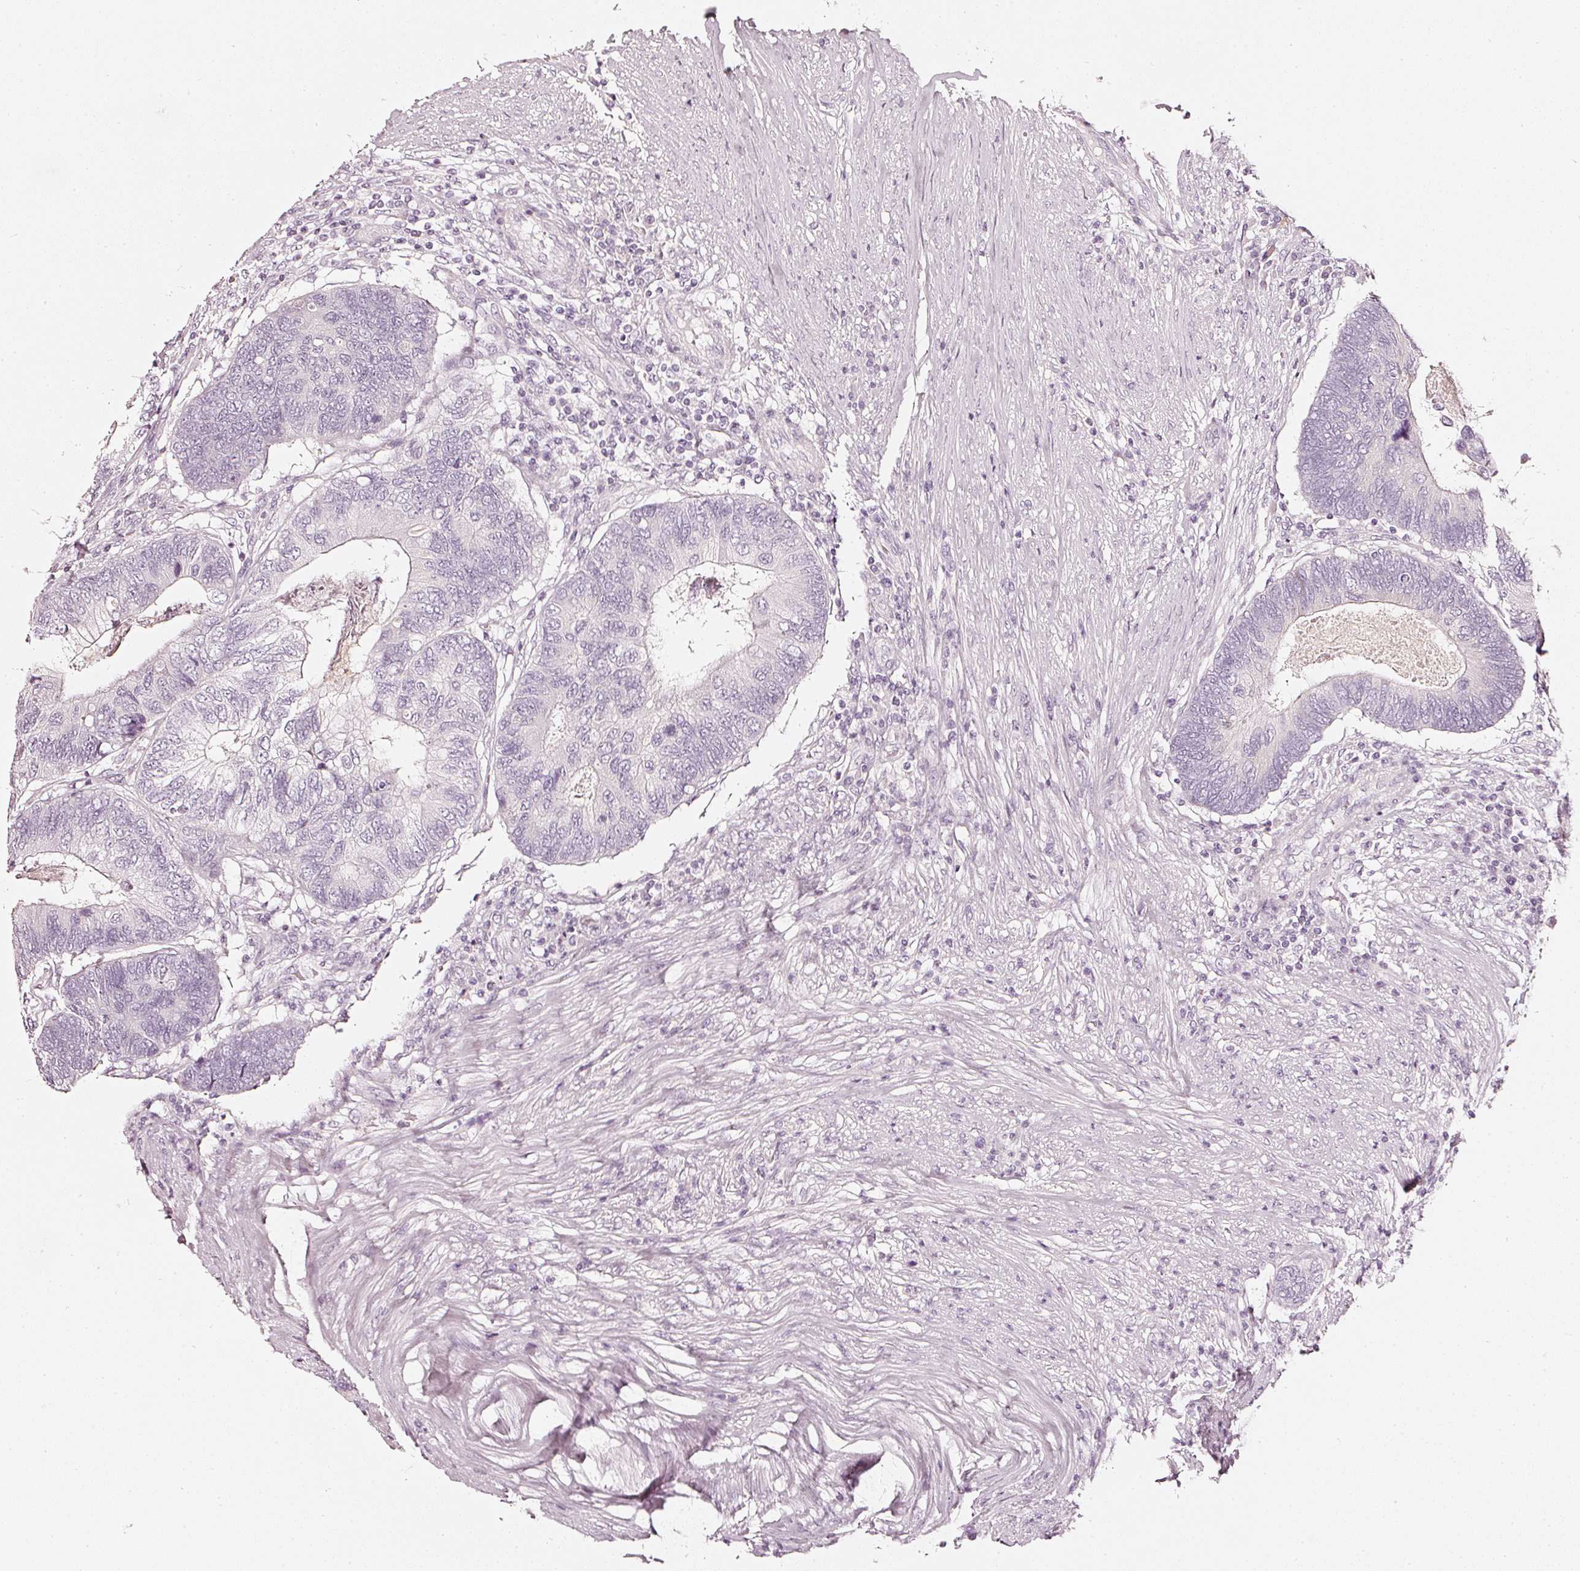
{"staining": {"intensity": "negative", "quantity": "none", "location": "none"}, "tissue": "colorectal cancer", "cell_type": "Tumor cells", "image_type": "cancer", "snomed": [{"axis": "morphology", "description": "Adenocarcinoma, NOS"}, {"axis": "topography", "description": "Colon"}], "caption": "Colorectal cancer was stained to show a protein in brown. There is no significant staining in tumor cells. (DAB IHC with hematoxylin counter stain).", "gene": "CNP", "patient": {"sex": "female", "age": 67}}